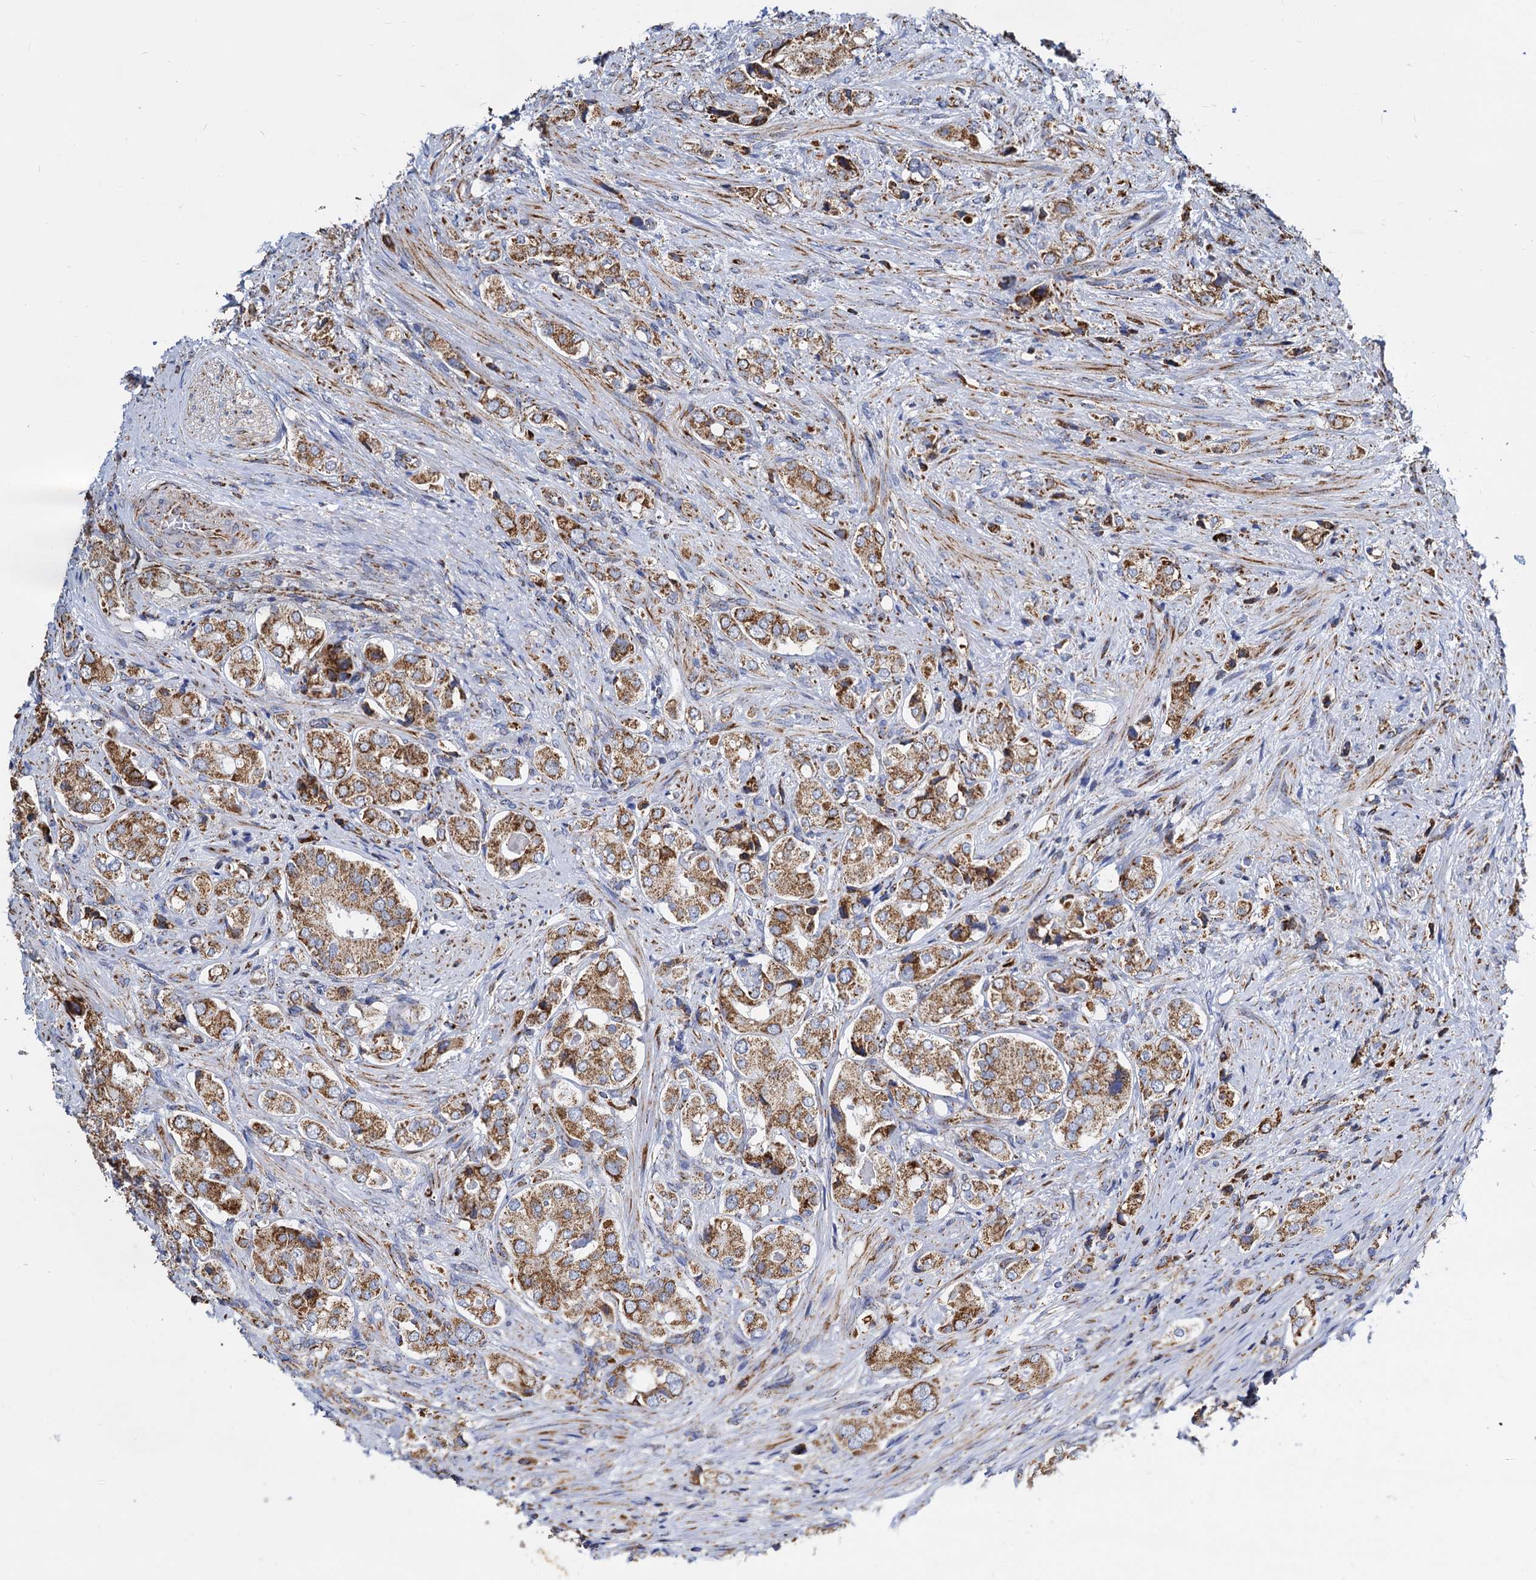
{"staining": {"intensity": "moderate", "quantity": ">75%", "location": "cytoplasmic/membranous"}, "tissue": "prostate cancer", "cell_type": "Tumor cells", "image_type": "cancer", "snomed": [{"axis": "morphology", "description": "Adenocarcinoma, High grade"}, {"axis": "topography", "description": "Prostate"}], "caption": "There is medium levels of moderate cytoplasmic/membranous expression in tumor cells of prostate adenocarcinoma (high-grade), as demonstrated by immunohistochemical staining (brown color).", "gene": "TIMM10", "patient": {"sex": "male", "age": 65}}